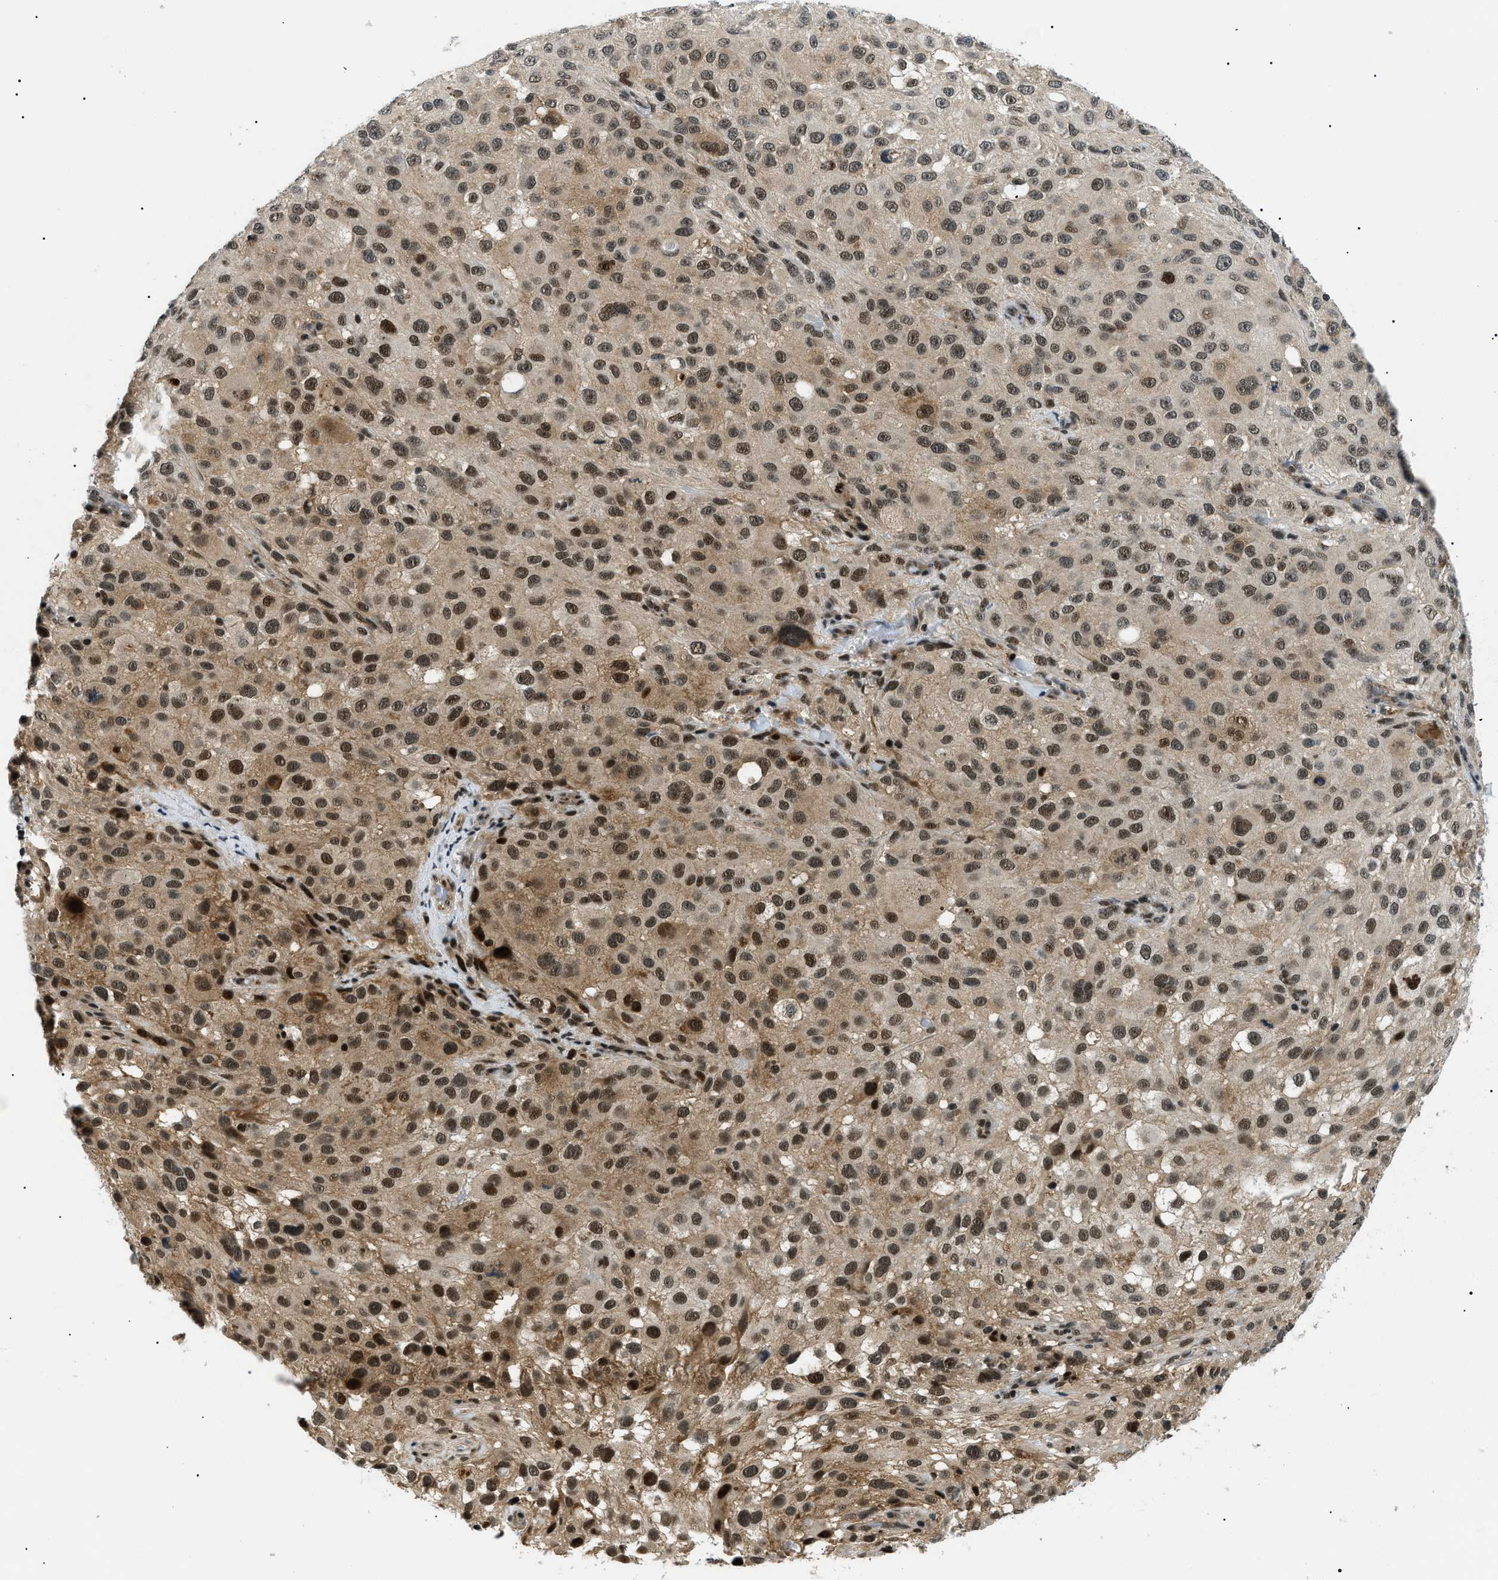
{"staining": {"intensity": "strong", "quantity": ">75%", "location": "nuclear"}, "tissue": "melanoma", "cell_type": "Tumor cells", "image_type": "cancer", "snomed": [{"axis": "morphology", "description": "Necrosis, NOS"}, {"axis": "morphology", "description": "Malignant melanoma, NOS"}, {"axis": "topography", "description": "Skin"}], "caption": "Tumor cells reveal high levels of strong nuclear staining in approximately >75% of cells in human melanoma.", "gene": "RBM15", "patient": {"sex": "female", "age": 87}}